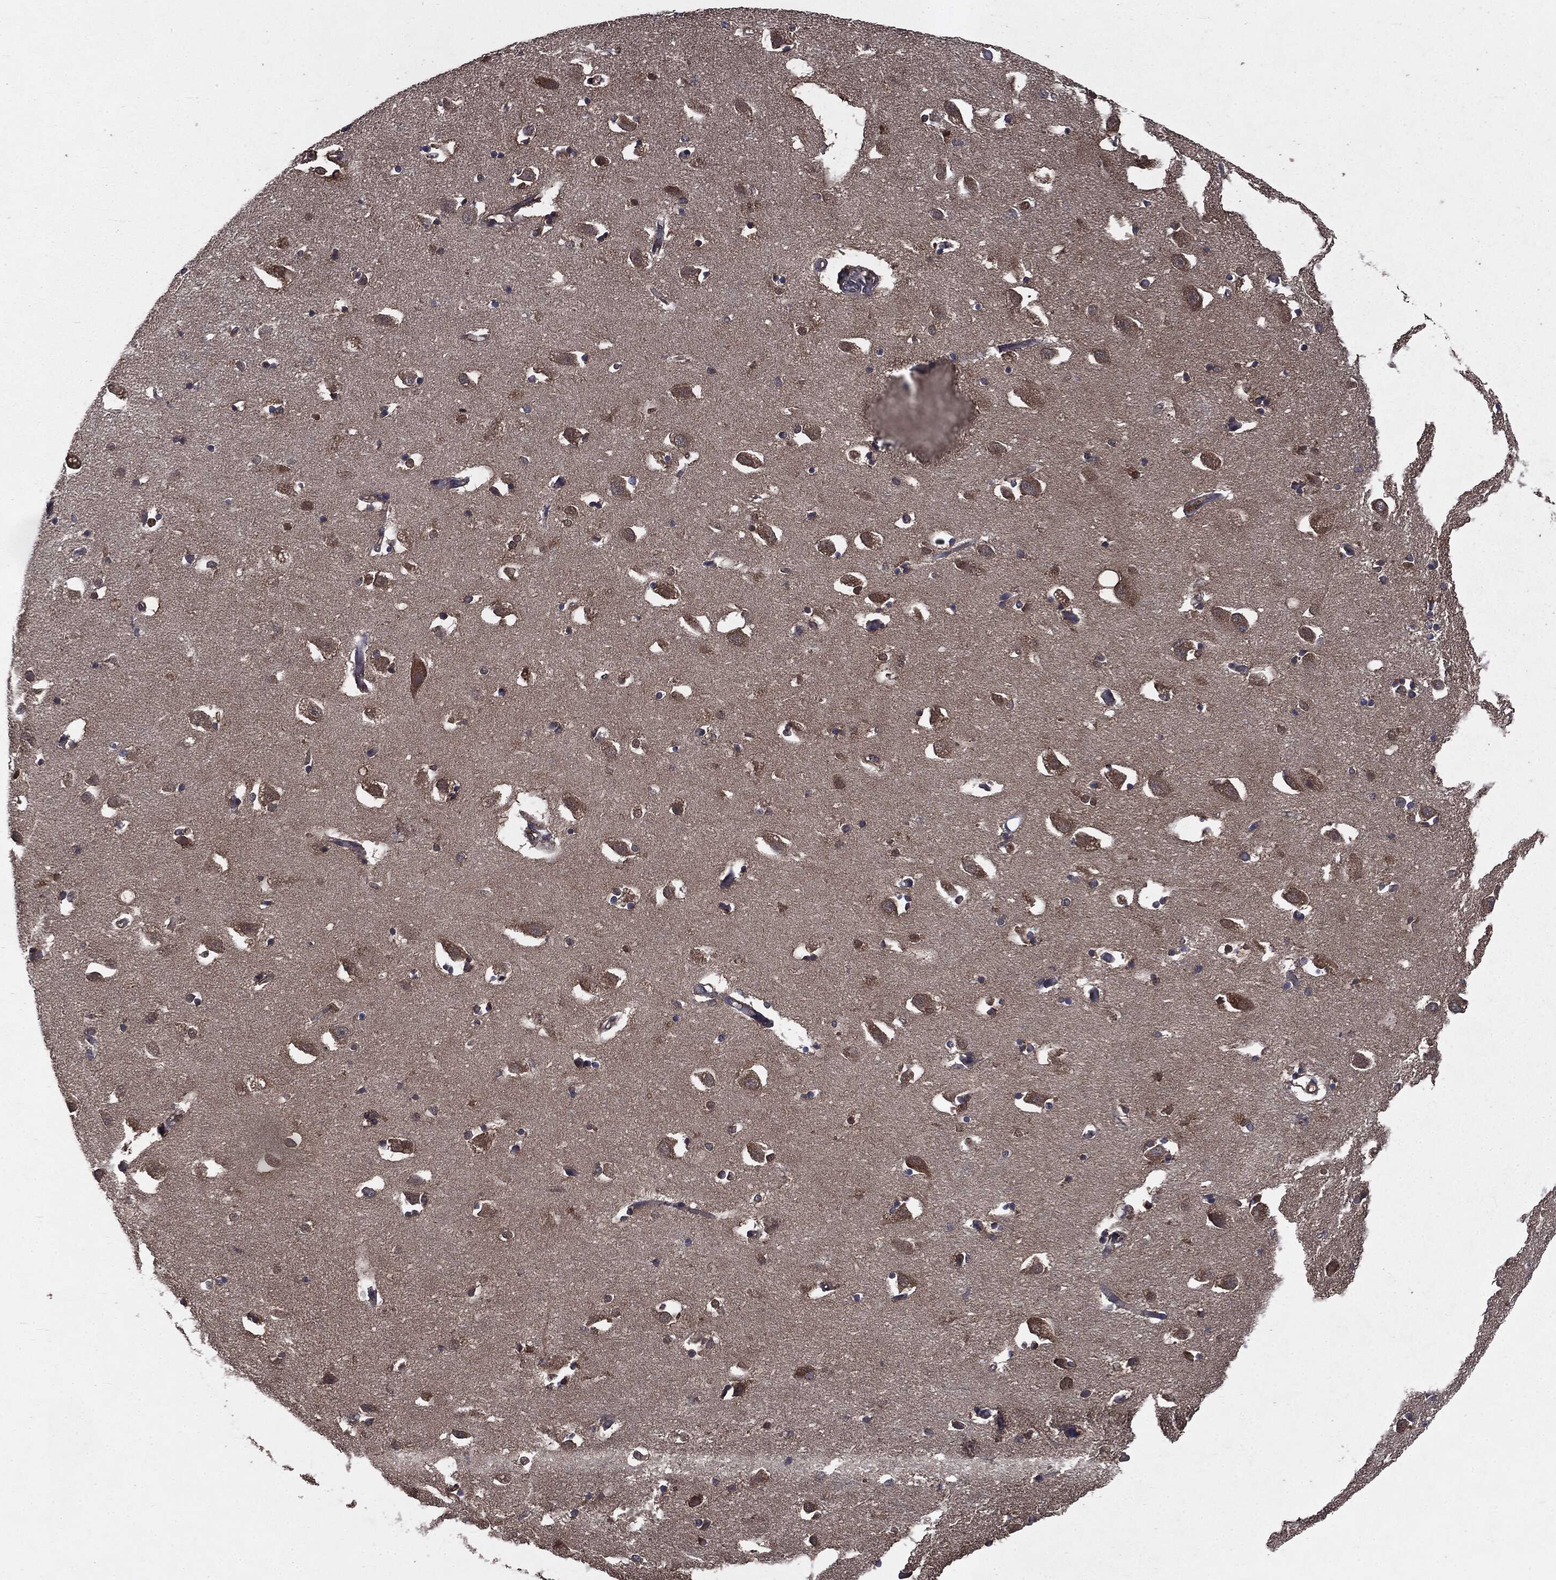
{"staining": {"intensity": "moderate", "quantity": "<25%", "location": "cytoplasmic/membranous"}, "tissue": "hippocampus", "cell_type": "Glial cells", "image_type": "normal", "snomed": [{"axis": "morphology", "description": "Normal tissue, NOS"}, {"axis": "topography", "description": "Lateral ventricle wall"}, {"axis": "topography", "description": "Hippocampus"}], "caption": "Glial cells reveal low levels of moderate cytoplasmic/membranous expression in about <25% of cells in normal hippocampus.", "gene": "MAPK6", "patient": {"sex": "female", "age": 63}}